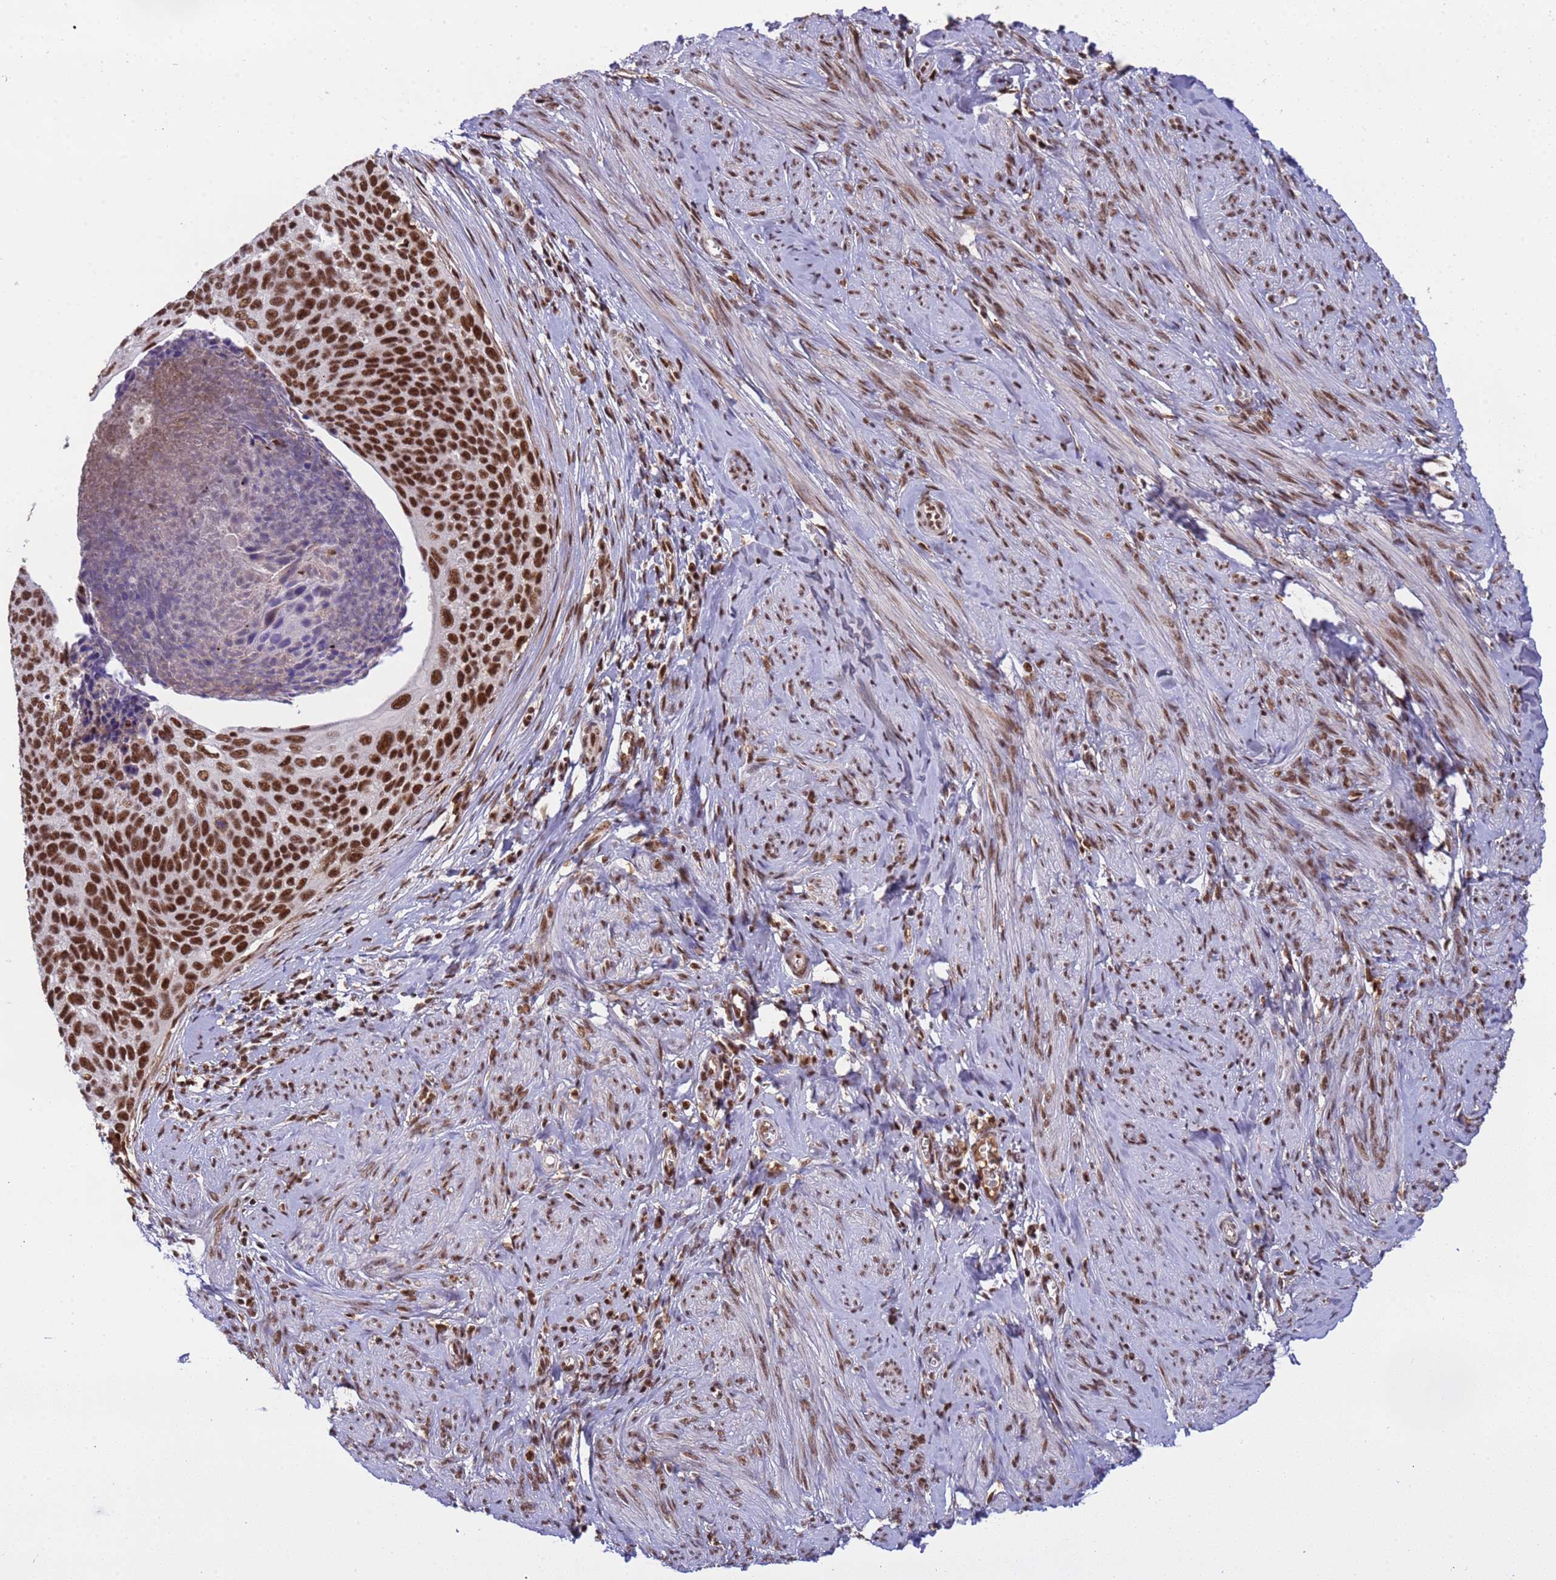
{"staining": {"intensity": "strong", "quantity": ">75%", "location": "nuclear"}, "tissue": "cervical cancer", "cell_type": "Tumor cells", "image_type": "cancer", "snomed": [{"axis": "morphology", "description": "Squamous cell carcinoma, NOS"}, {"axis": "topography", "description": "Cervix"}], "caption": "Cervical cancer tissue demonstrates strong nuclear staining in about >75% of tumor cells", "gene": "SRRT", "patient": {"sex": "female", "age": 80}}